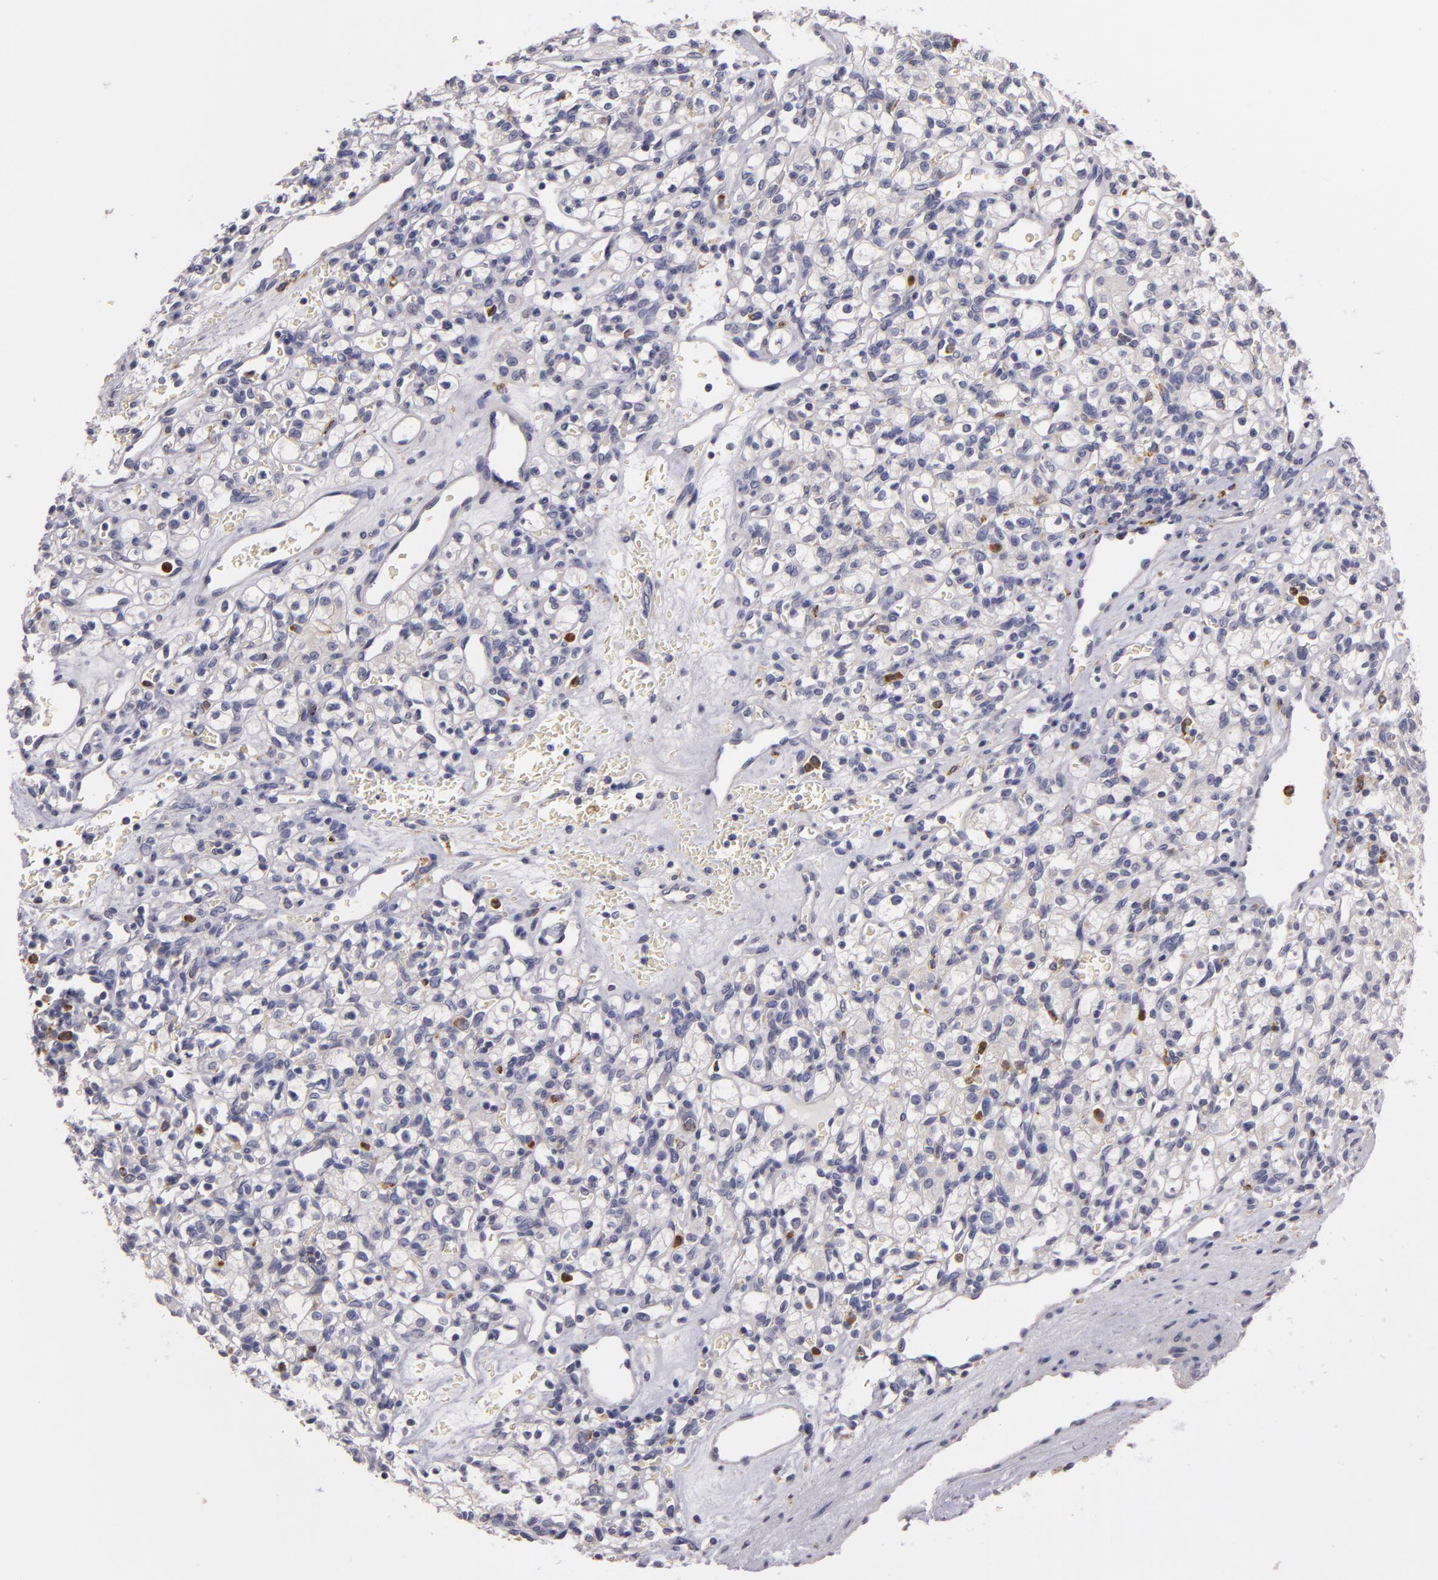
{"staining": {"intensity": "negative", "quantity": "none", "location": "none"}, "tissue": "renal cancer", "cell_type": "Tumor cells", "image_type": "cancer", "snomed": [{"axis": "morphology", "description": "Adenocarcinoma, NOS"}, {"axis": "topography", "description": "Kidney"}], "caption": "Immunohistochemistry micrograph of human adenocarcinoma (renal) stained for a protein (brown), which exhibits no staining in tumor cells. (Stains: DAB immunohistochemistry with hematoxylin counter stain, Microscopy: brightfield microscopy at high magnification).", "gene": "TLR8", "patient": {"sex": "female", "age": 62}}